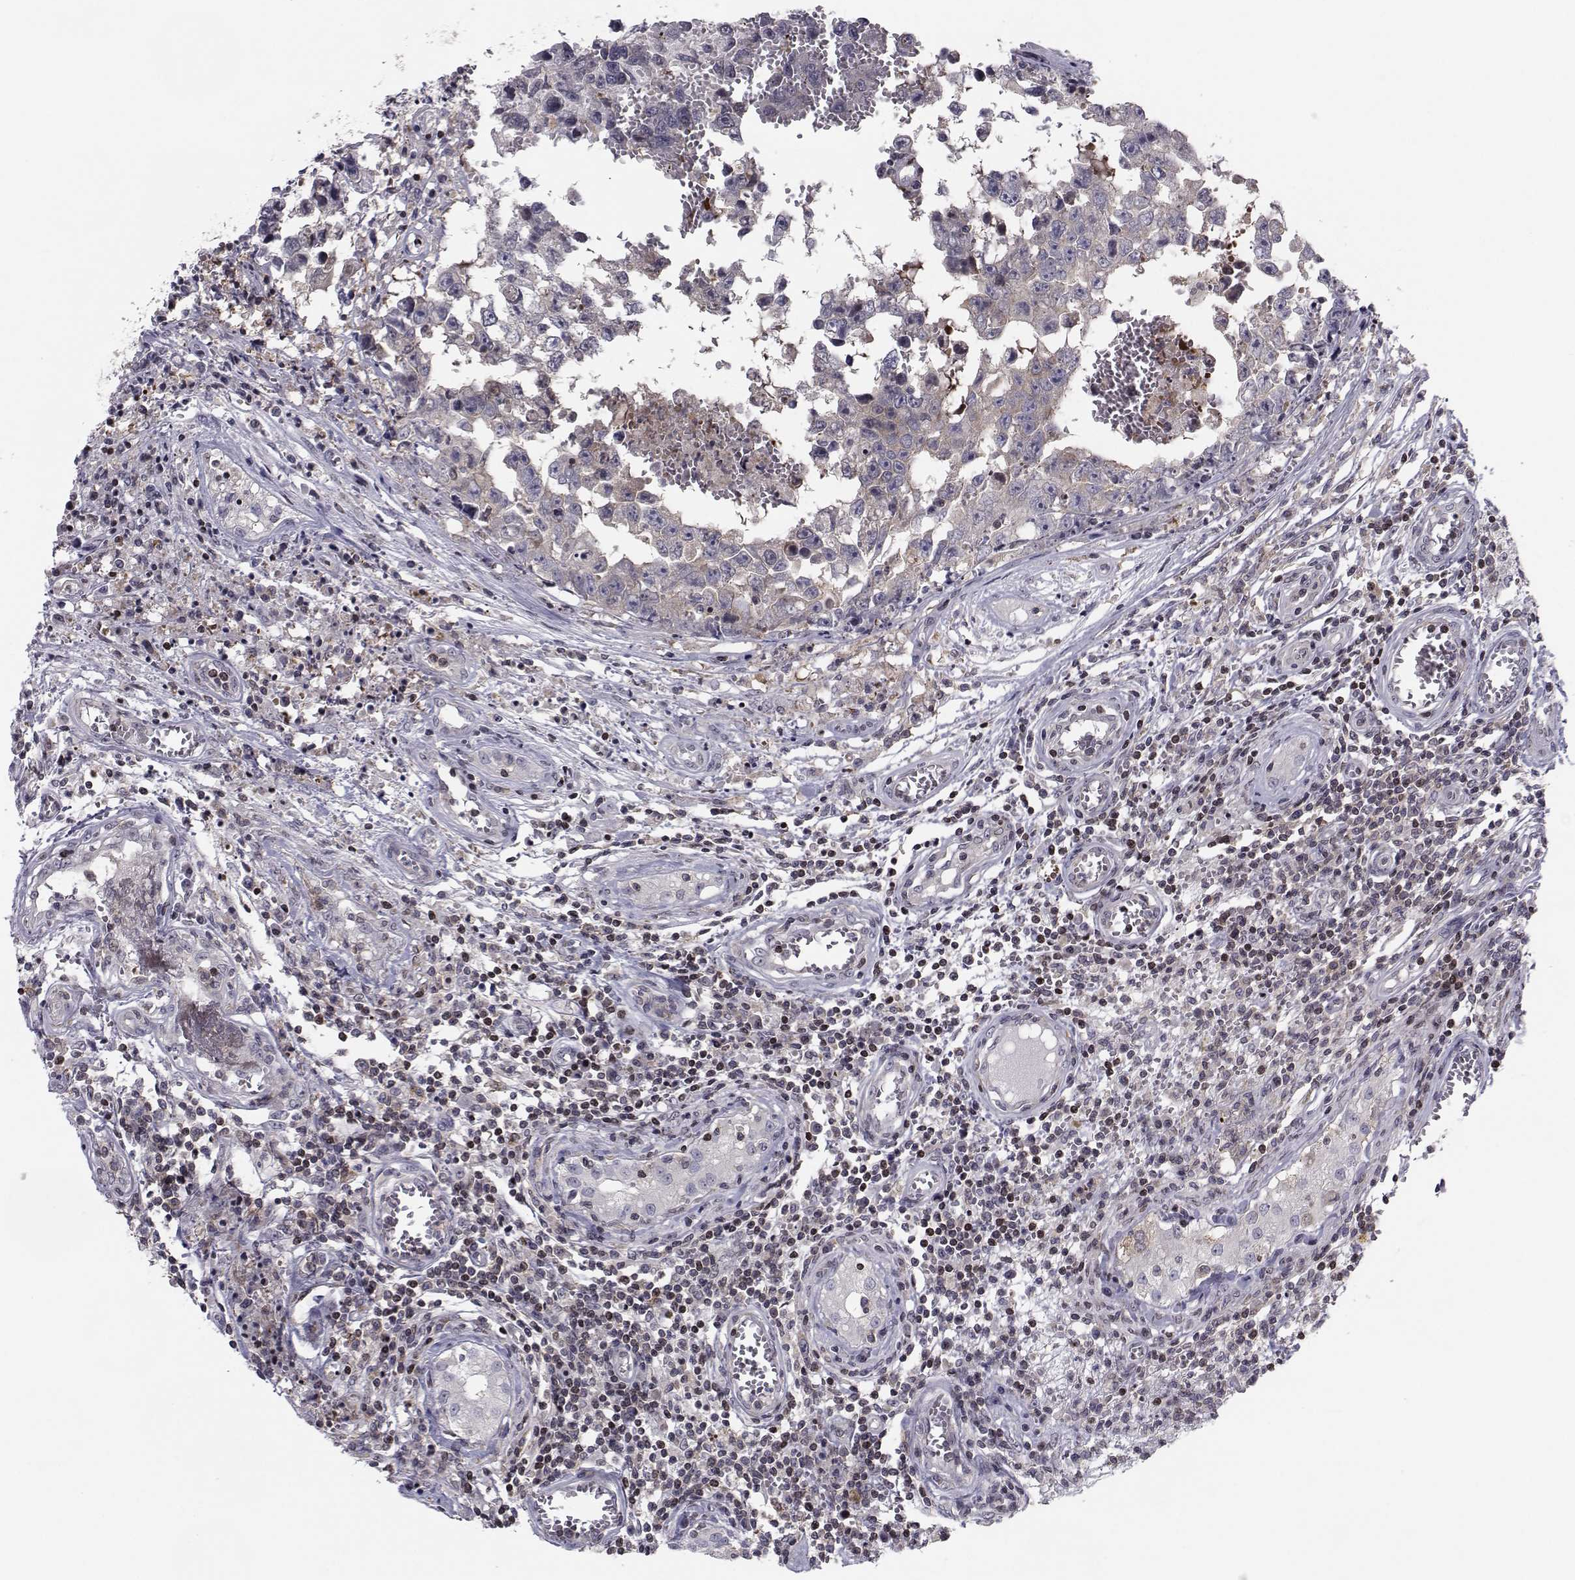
{"staining": {"intensity": "weak", "quantity": ">75%", "location": "cytoplasmic/membranous"}, "tissue": "testis cancer", "cell_type": "Tumor cells", "image_type": "cancer", "snomed": [{"axis": "morphology", "description": "Carcinoma, Embryonal, NOS"}, {"axis": "topography", "description": "Testis"}], "caption": "The histopathology image exhibits a brown stain indicating the presence of a protein in the cytoplasmic/membranous of tumor cells in embryonal carcinoma (testis). (Stains: DAB in brown, nuclei in blue, Microscopy: brightfield microscopy at high magnification).", "gene": "PCP4L1", "patient": {"sex": "male", "age": 36}}